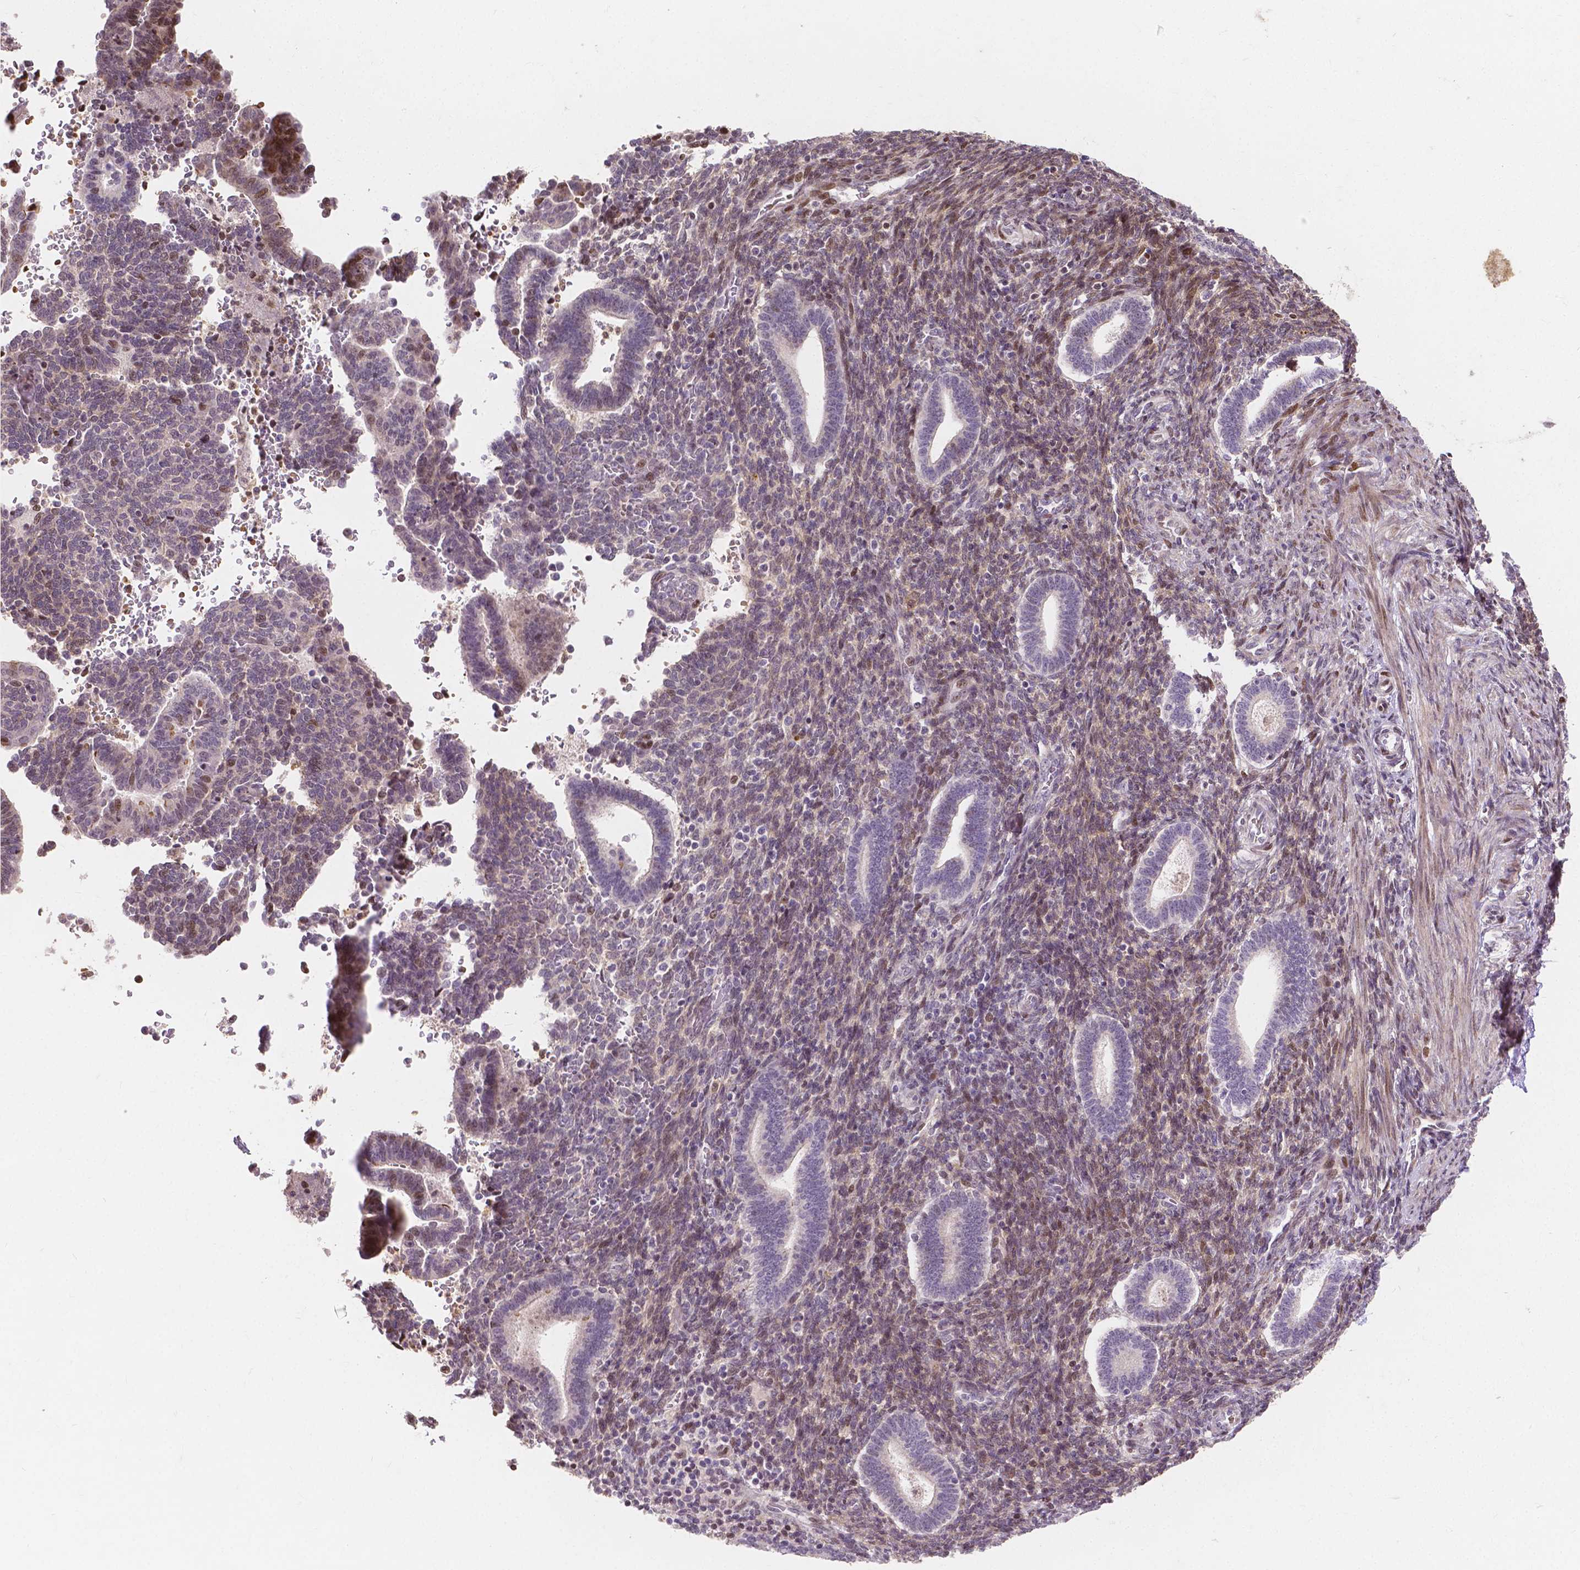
{"staining": {"intensity": "moderate", "quantity": ">75%", "location": "nuclear"}, "tissue": "endometrium", "cell_type": "Cells in endometrial stroma", "image_type": "normal", "snomed": [{"axis": "morphology", "description": "Normal tissue, NOS"}, {"axis": "topography", "description": "Endometrium"}], "caption": "Protein expression analysis of benign endometrium exhibits moderate nuclear staining in about >75% of cells in endometrial stroma. (DAB IHC with brightfield microscopy, high magnification).", "gene": "PTPN18", "patient": {"sex": "female", "age": 34}}